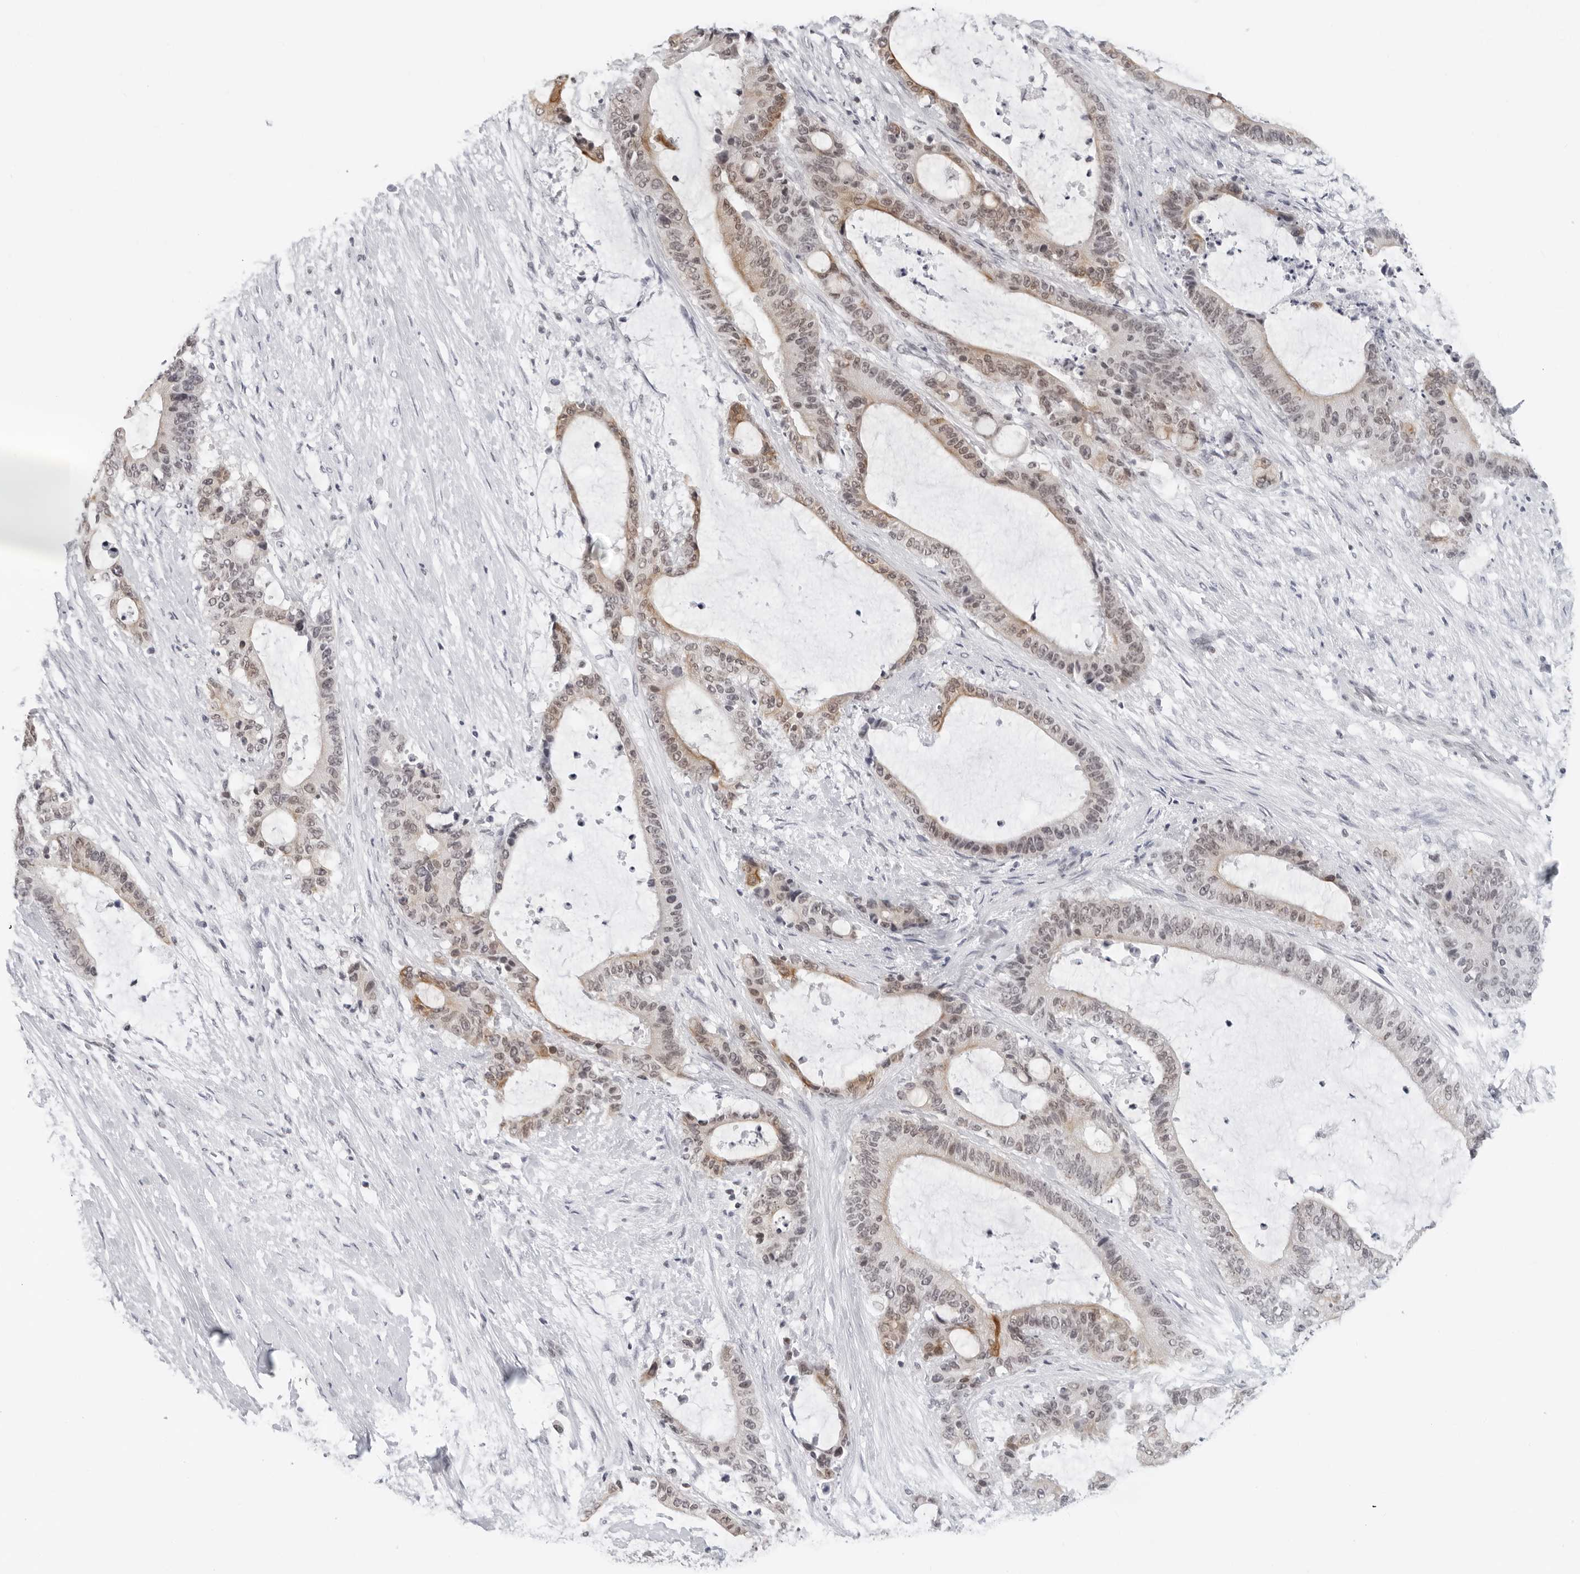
{"staining": {"intensity": "moderate", "quantity": "25%-75%", "location": "cytoplasmic/membranous,nuclear"}, "tissue": "liver cancer", "cell_type": "Tumor cells", "image_type": "cancer", "snomed": [{"axis": "morphology", "description": "Normal tissue, NOS"}, {"axis": "morphology", "description": "Cholangiocarcinoma"}, {"axis": "topography", "description": "Liver"}, {"axis": "topography", "description": "Peripheral nerve tissue"}], "caption": "Brown immunohistochemical staining in liver cholangiocarcinoma displays moderate cytoplasmic/membranous and nuclear staining in approximately 25%-75% of tumor cells.", "gene": "FLG2", "patient": {"sex": "female", "age": 73}}